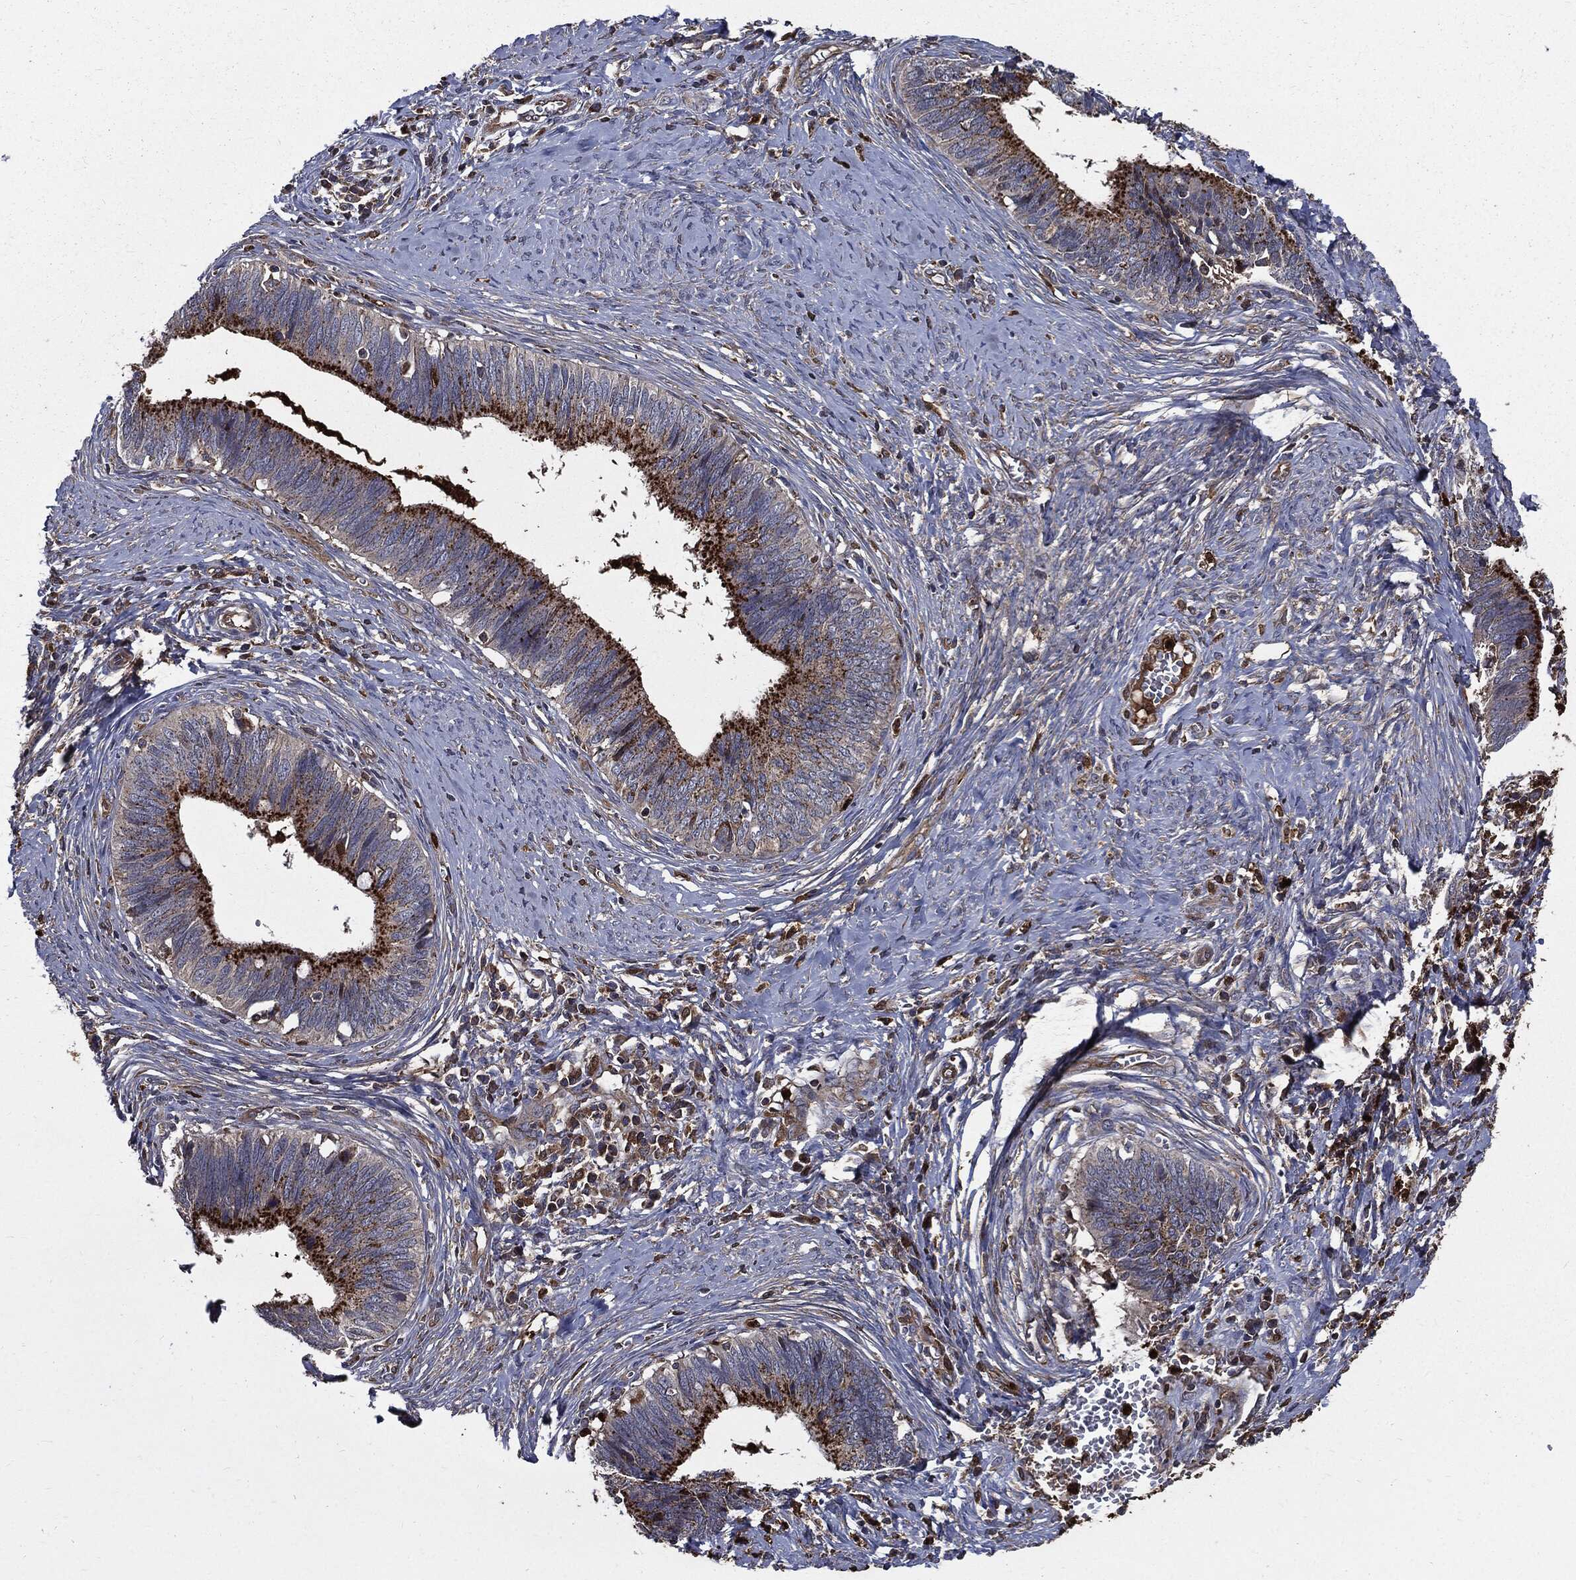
{"staining": {"intensity": "strong", "quantity": "25%-75%", "location": "cytoplasmic/membranous"}, "tissue": "cervical cancer", "cell_type": "Tumor cells", "image_type": "cancer", "snomed": [{"axis": "morphology", "description": "Adenocarcinoma, NOS"}, {"axis": "topography", "description": "Cervix"}], "caption": "High-magnification brightfield microscopy of cervical cancer stained with DAB (brown) and counterstained with hematoxylin (blue). tumor cells exhibit strong cytoplasmic/membranous expression is seen in about25%-75% of cells.", "gene": "PDCD6IP", "patient": {"sex": "female", "age": 42}}